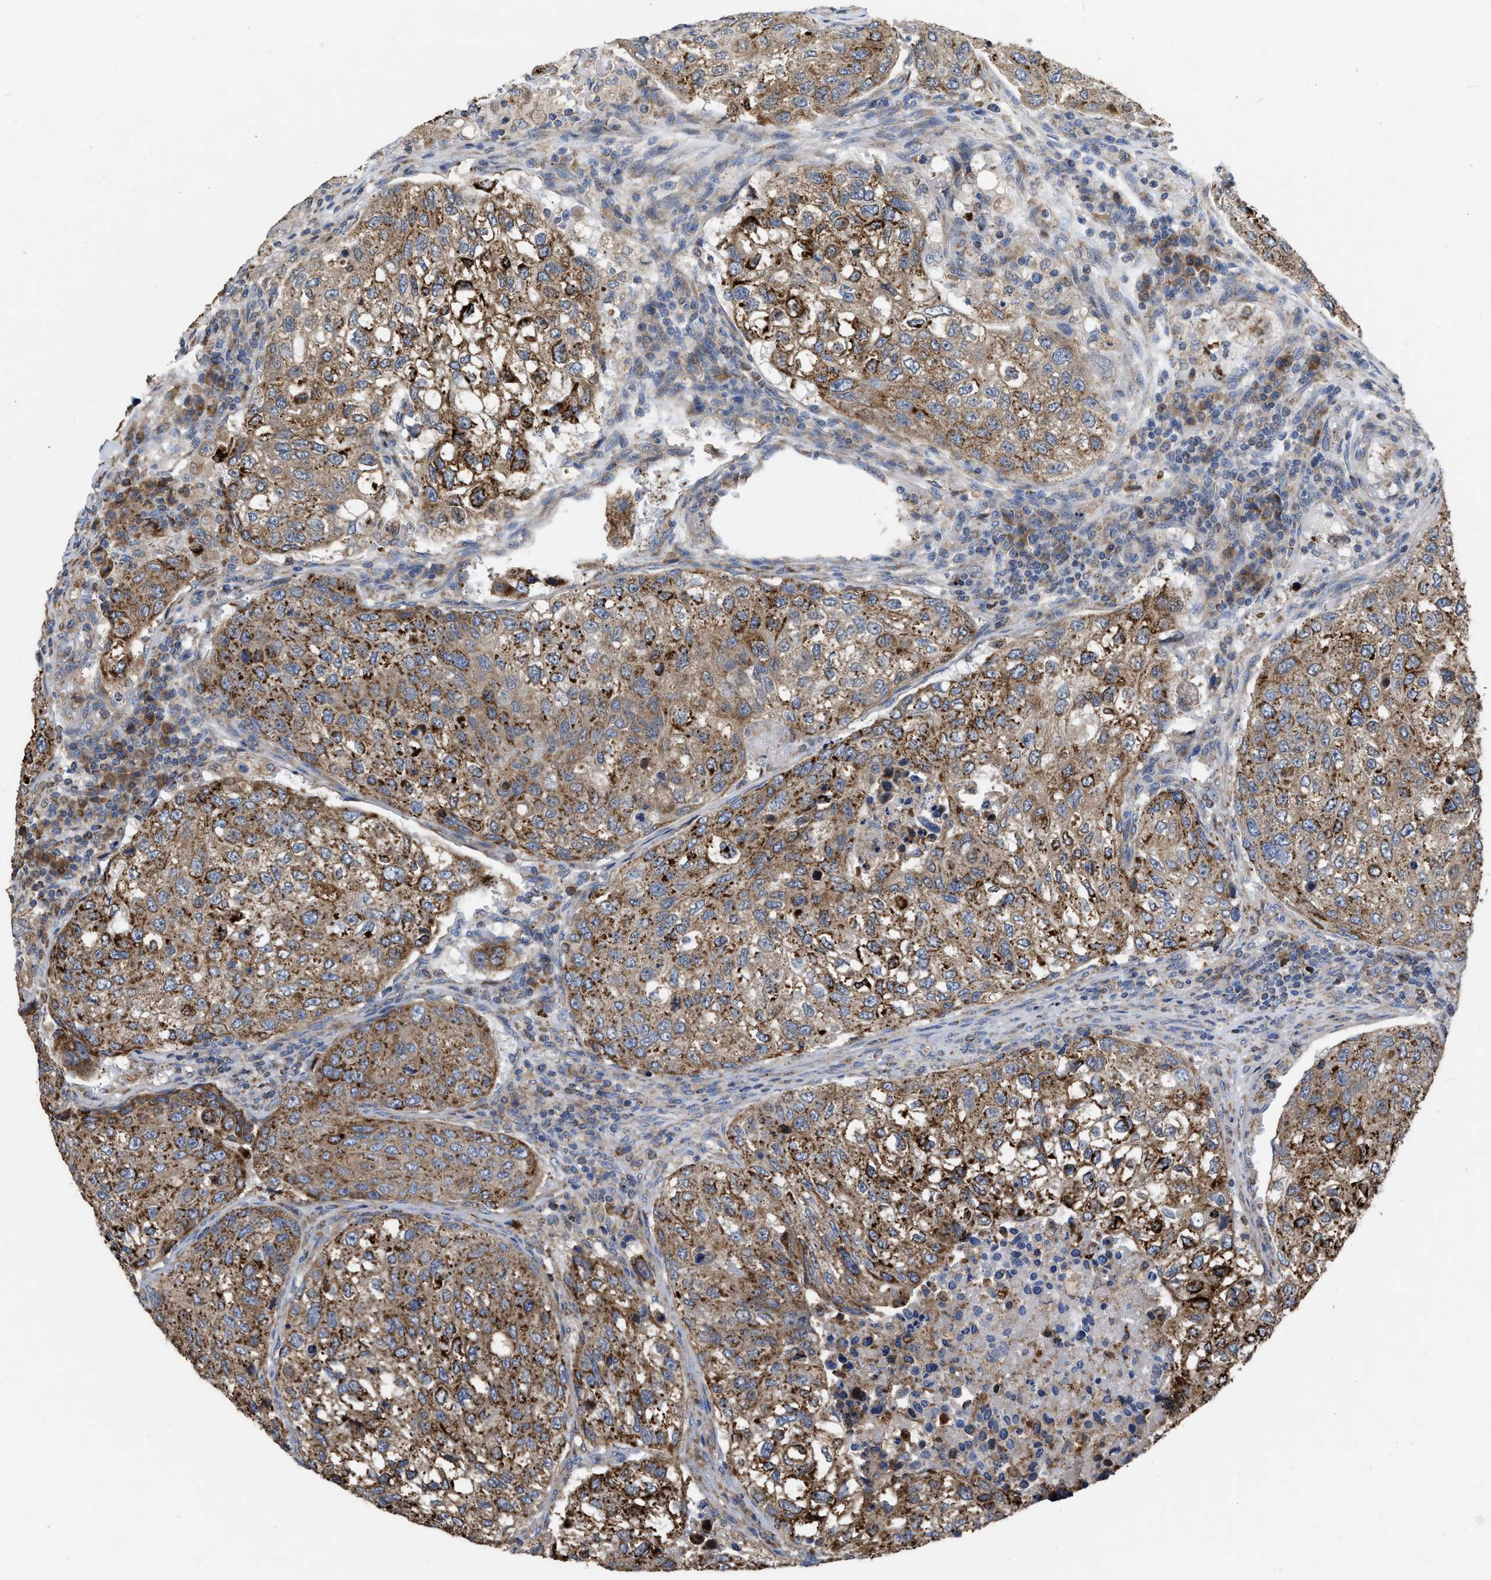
{"staining": {"intensity": "moderate", "quantity": ">75%", "location": "cytoplasmic/membranous"}, "tissue": "urothelial cancer", "cell_type": "Tumor cells", "image_type": "cancer", "snomed": [{"axis": "morphology", "description": "Urothelial carcinoma, High grade"}, {"axis": "topography", "description": "Lymph node"}, {"axis": "topography", "description": "Urinary bladder"}], "caption": "IHC micrograph of urothelial carcinoma (high-grade) stained for a protein (brown), which shows medium levels of moderate cytoplasmic/membranous positivity in about >75% of tumor cells.", "gene": "AK2", "patient": {"sex": "male", "age": 51}}